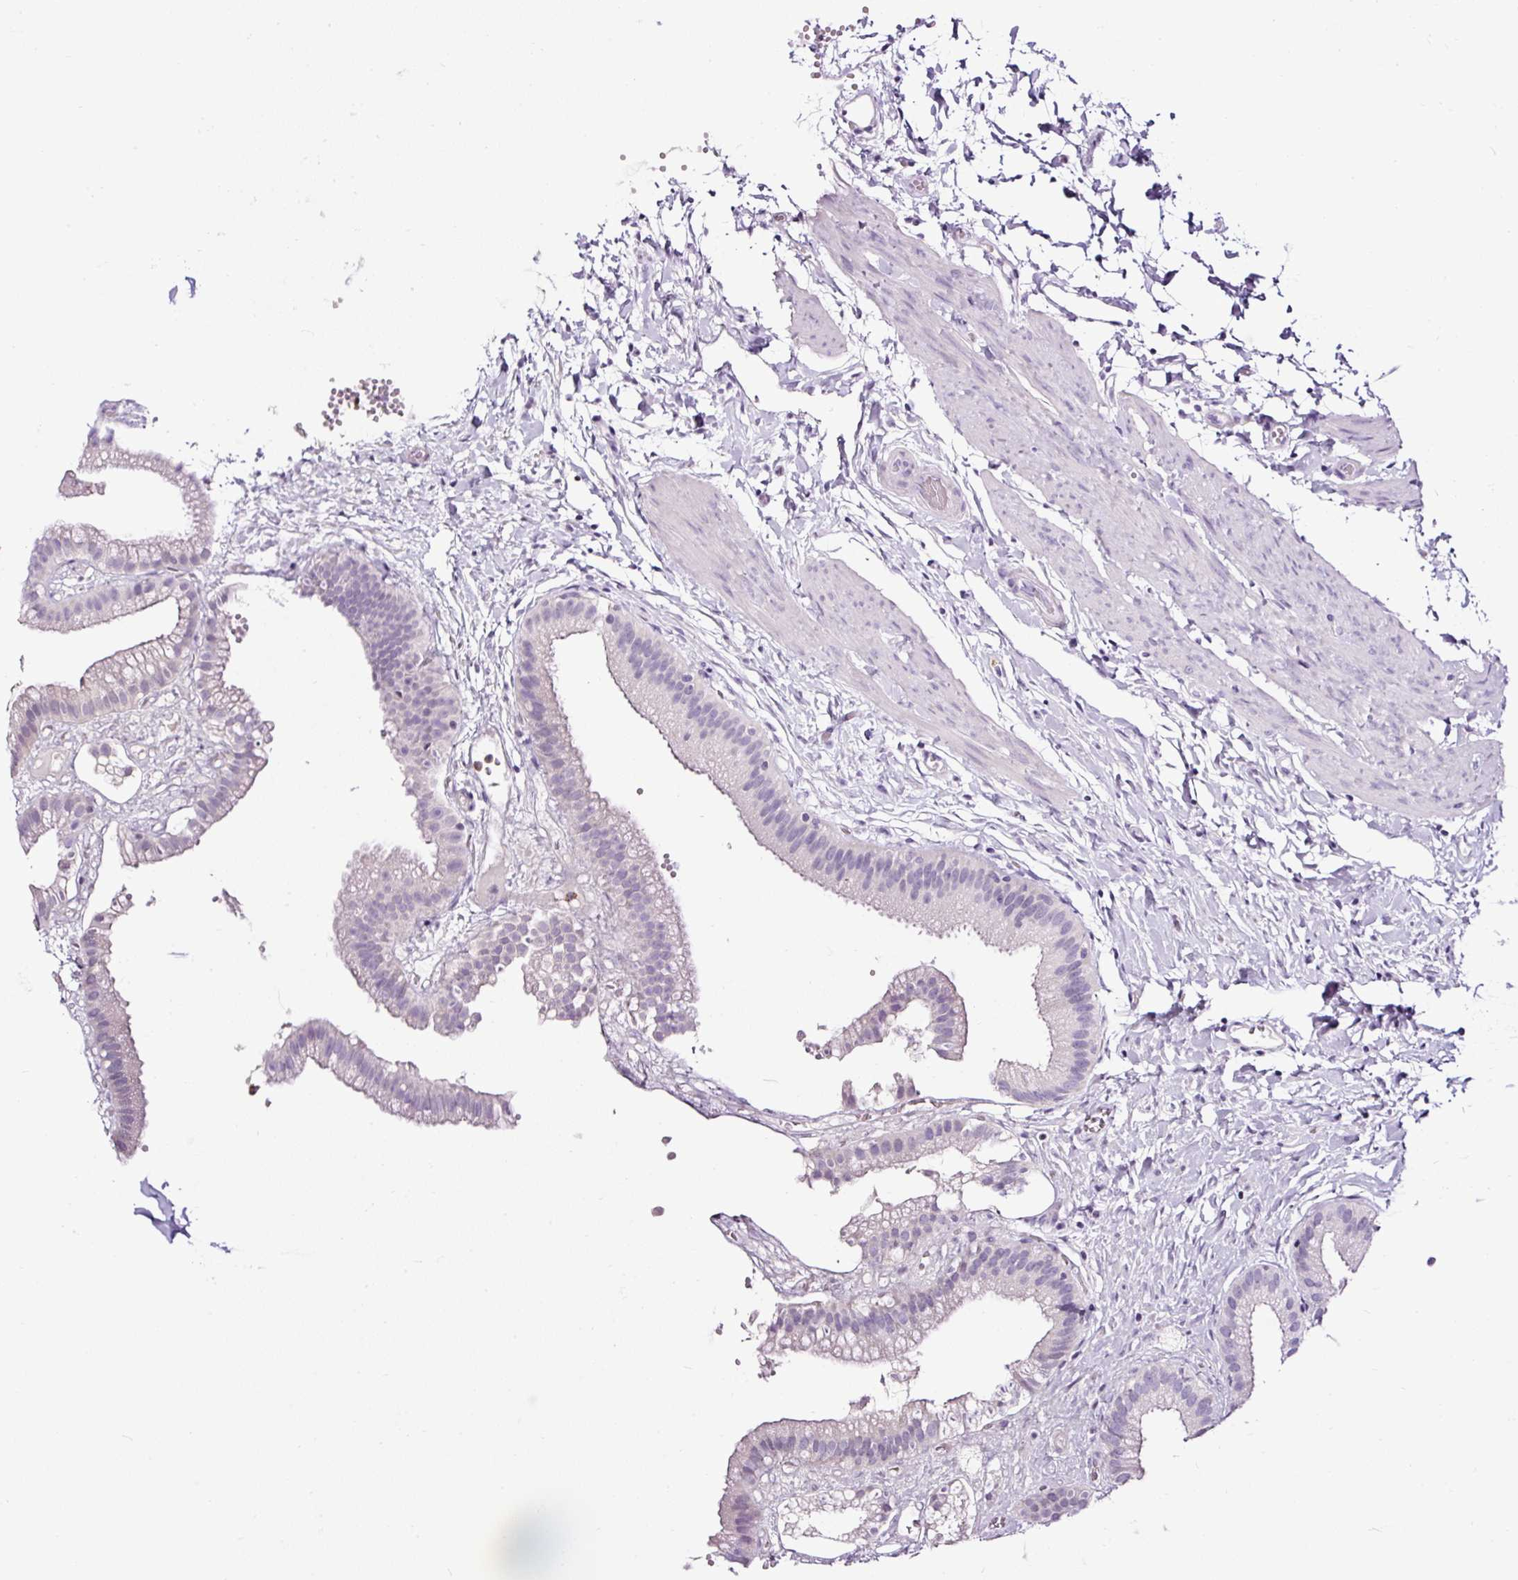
{"staining": {"intensity": "negative", "quantity": "none", "location": "none"}, "tissue": "gallbladder", "cell_type": "Glandular cells", "image_type": "normal", "snomed": [{"axis": "morphology", "description": "Normal tissue, NOS"}, {"axis": "topography", "description": "Gallbladder"}], "caption": "High power microscopy histopathology image of an IHC photomicrograph of normal gallbladder, revealing no significant expression in glandular cells.", "gene": "SLC7A8", "patient": {"sex": "female", "age": 63}}